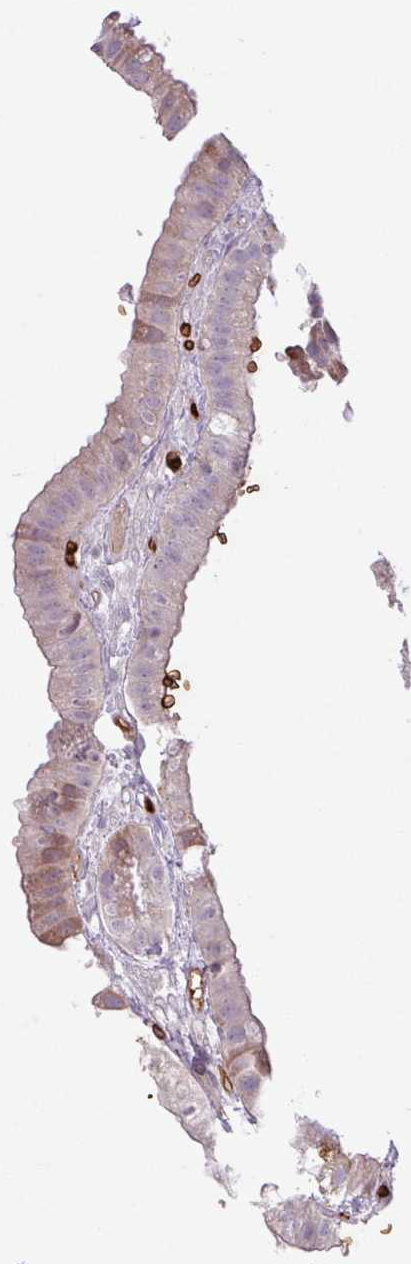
{"staining": {"intensity": "moderate", "quantity": "25%-75%", "location": "cytoplasmic/membranous"}, "tissue": "gallbladder", "cell_type": "Glandular cells", "image_type": "normal", "snomed": [{"axis": "morphology", "description": "Normal tissue, NOS"}, {"axis": "topography", "description": "Gallbladder"}], "caption": "Protein staining of unremarkable gallbladder shows moderate cytoplasmic/membranous positivity in approximately 25%-75% of glandular cells. The staining is performed using DAB brown chromogen to label protein expression. The nuclei are counter-stained blue using hematoxylin.", "gene": "RAD21L1", "patient": {"sex": "female", "age": 61}}